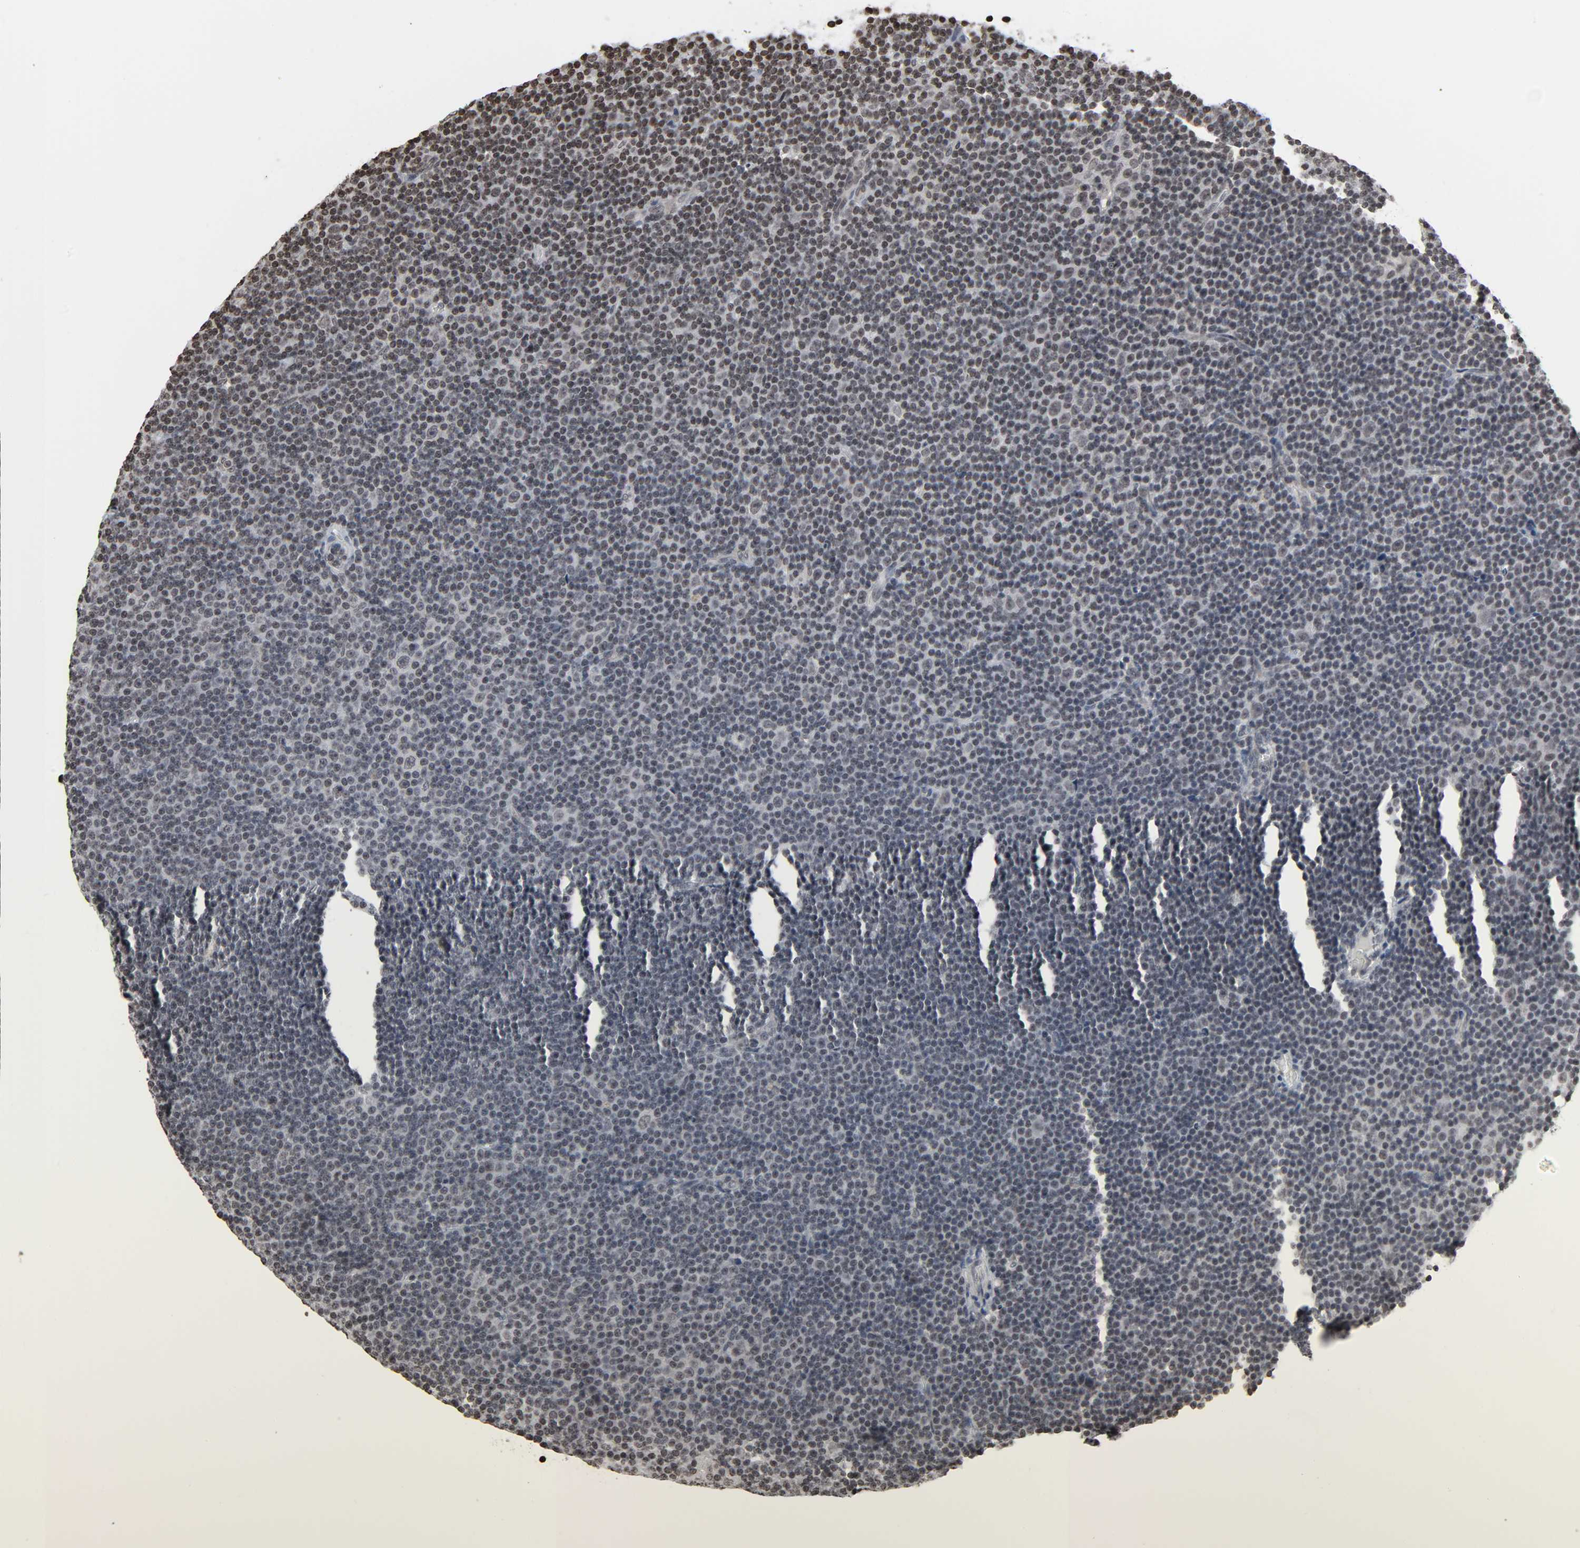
{"staining": {"intensity": "weak", "quantity": "25%-75%", "location": "nuclear"}, "tissue": "lymphoma", "cell_type": "Tumor cells", "image_type": "cancer", "snomed": [{"axis": "morphology", "description": "Malignant lymphoma, non-Hodgkin's type, Low grade"}, {"axis": "topography", "description": "Lymph node"}], "caption": "This photomicrograph reveals lymphoma stained with IHC to label a protein in brown. The nuclear of tumor cells show weak positivity for the protein. Nuclei are counter-stained blue.", "gene": "ELAVL1", "patient": {"sex": "female", "age": 67}}